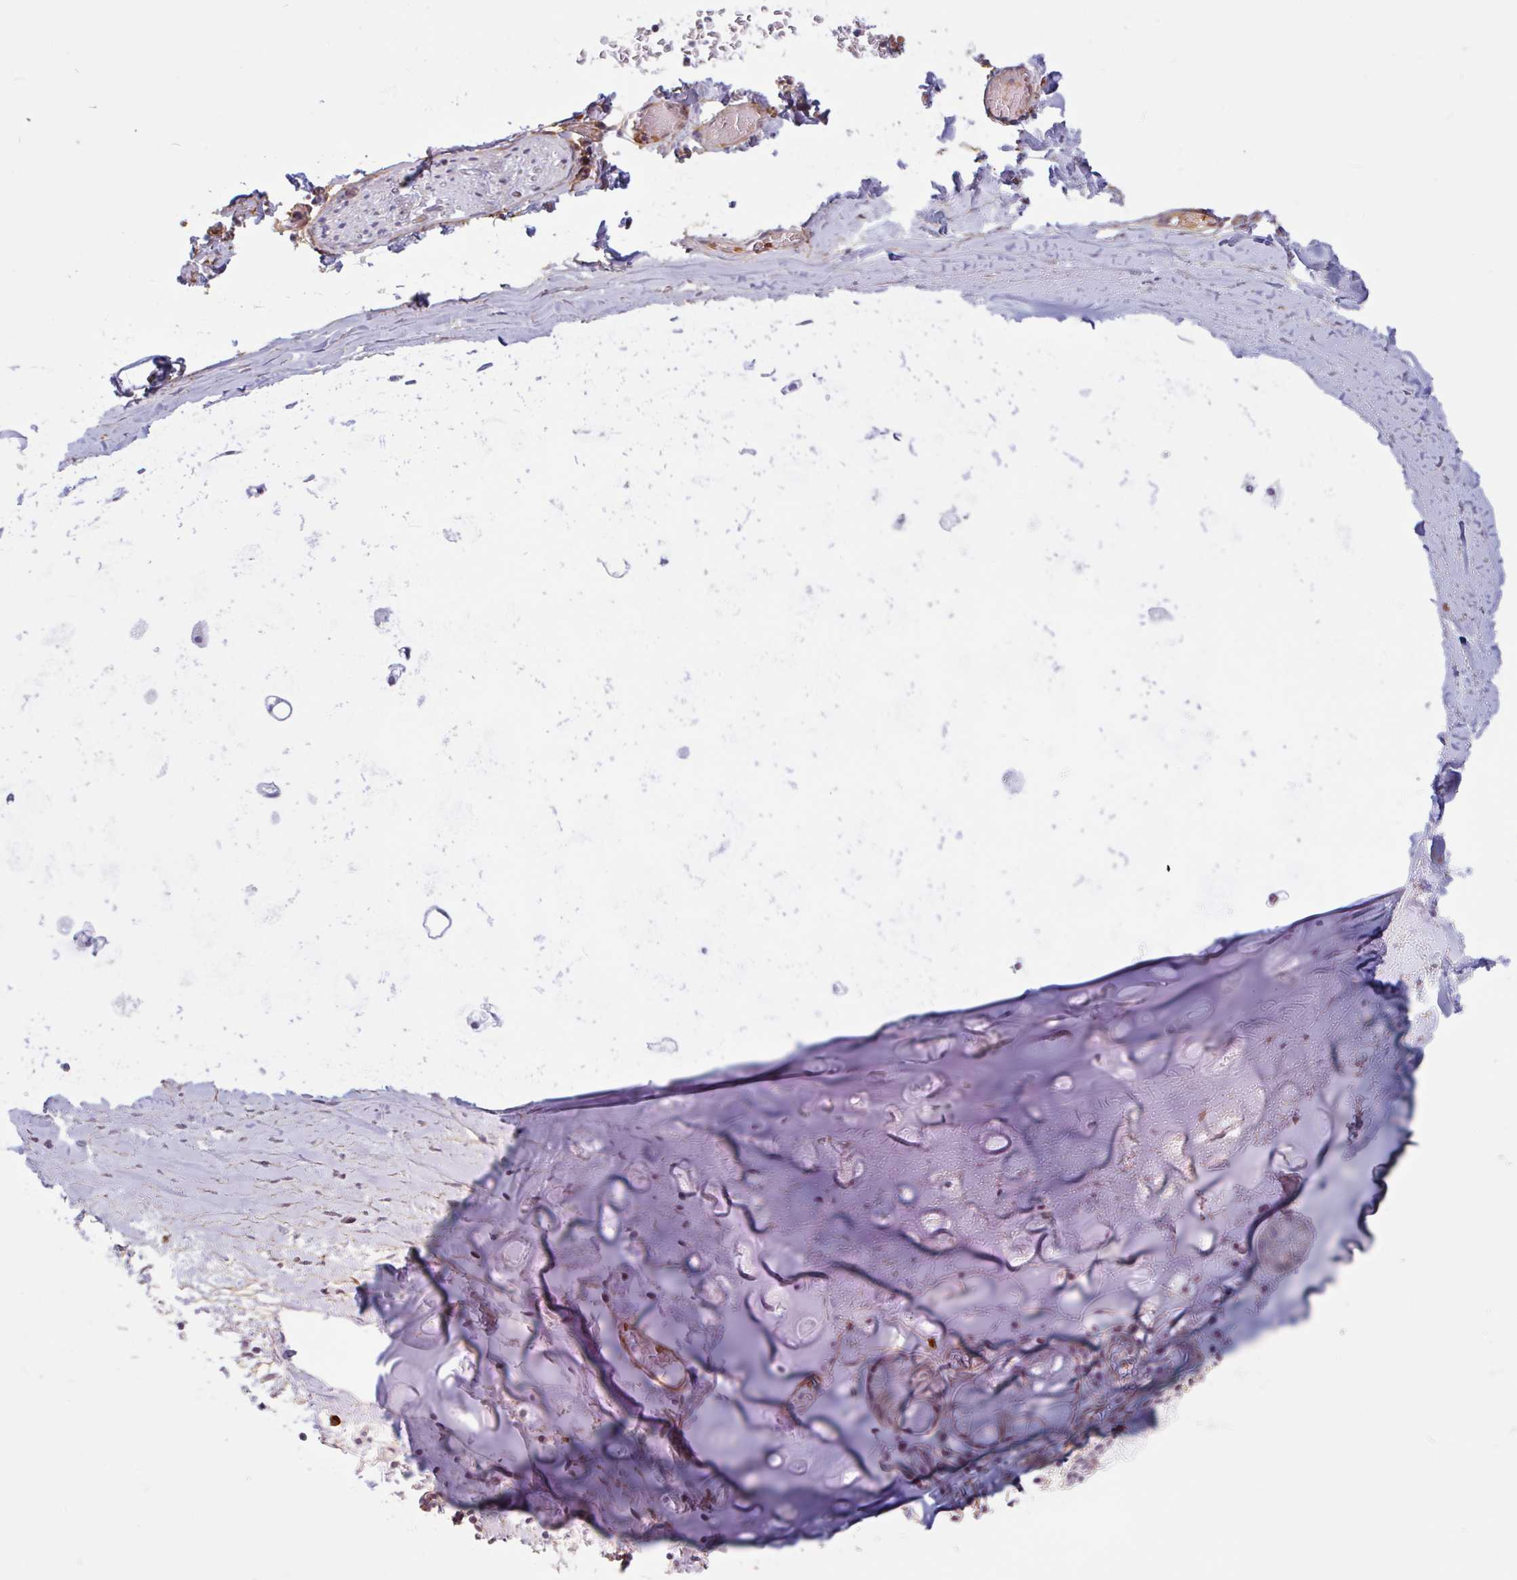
{"staining": {"intensity": "negative", "quantity": "none", "location": "none"}, "tissue": "soft tissue", "cell_type": "Chondrocytes", "image_type": "normal", "snomed": [{"axis": "morphology", "description": "Normal tissue, NOS"}, {"axis": "morphology", "description": "Degeneration, NOS"}, {"axis": "topography", "description": "Cartilage tissue"}, {"axis": "topography", "description": "Lung"}], "caption": "A high-resolution image shows IHC staining of normal soft tissue, which demonstrates no significant staining in chondrocytes.", "gene": "TMEM119", "patient": {"sex": "female", "age": 61}}